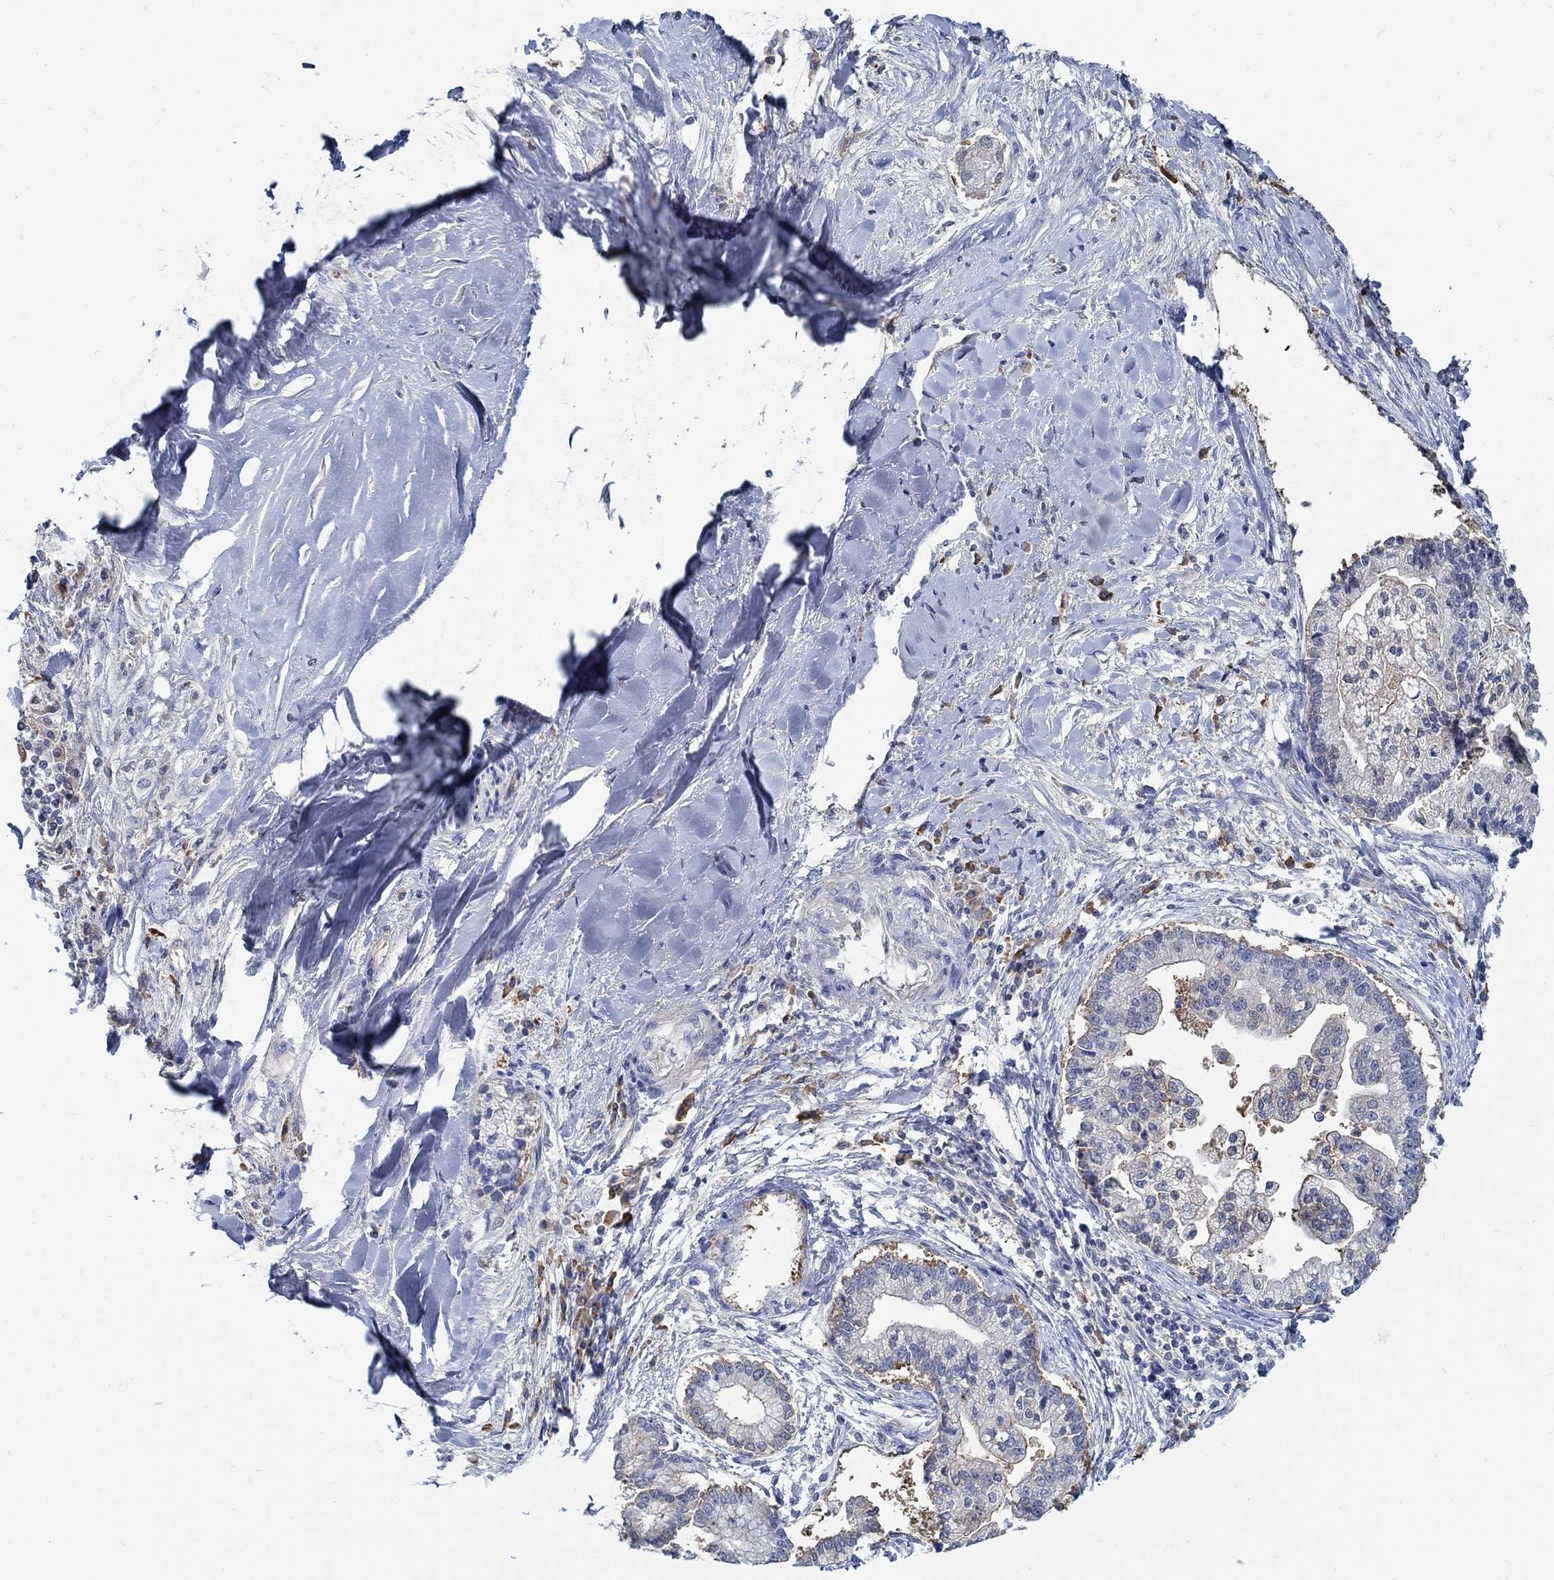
{"staining": {"intensity": "weak", "quantity": "<25%", "location": "cytoplasmic/membranous"}, "tissue": "liver cancer", "cell_type": "Tumor cells", "image_type": "cancer", "snomed": [{"axis": "morphology", "description": "Cholangiocarcinoma"}, {"axis": "topography", "description": "Liver"}], "caption": "Immunohistochemistry (IHC) of liver cholangiocarcinoma displays no staining in tumor cells. (DAB (3,3'-diaminobenzidine) IHC visualized using brightfield microscopy, high magnification).", "gene": "PCDH11X", "patient": {"sex": "male", "age": 50}}